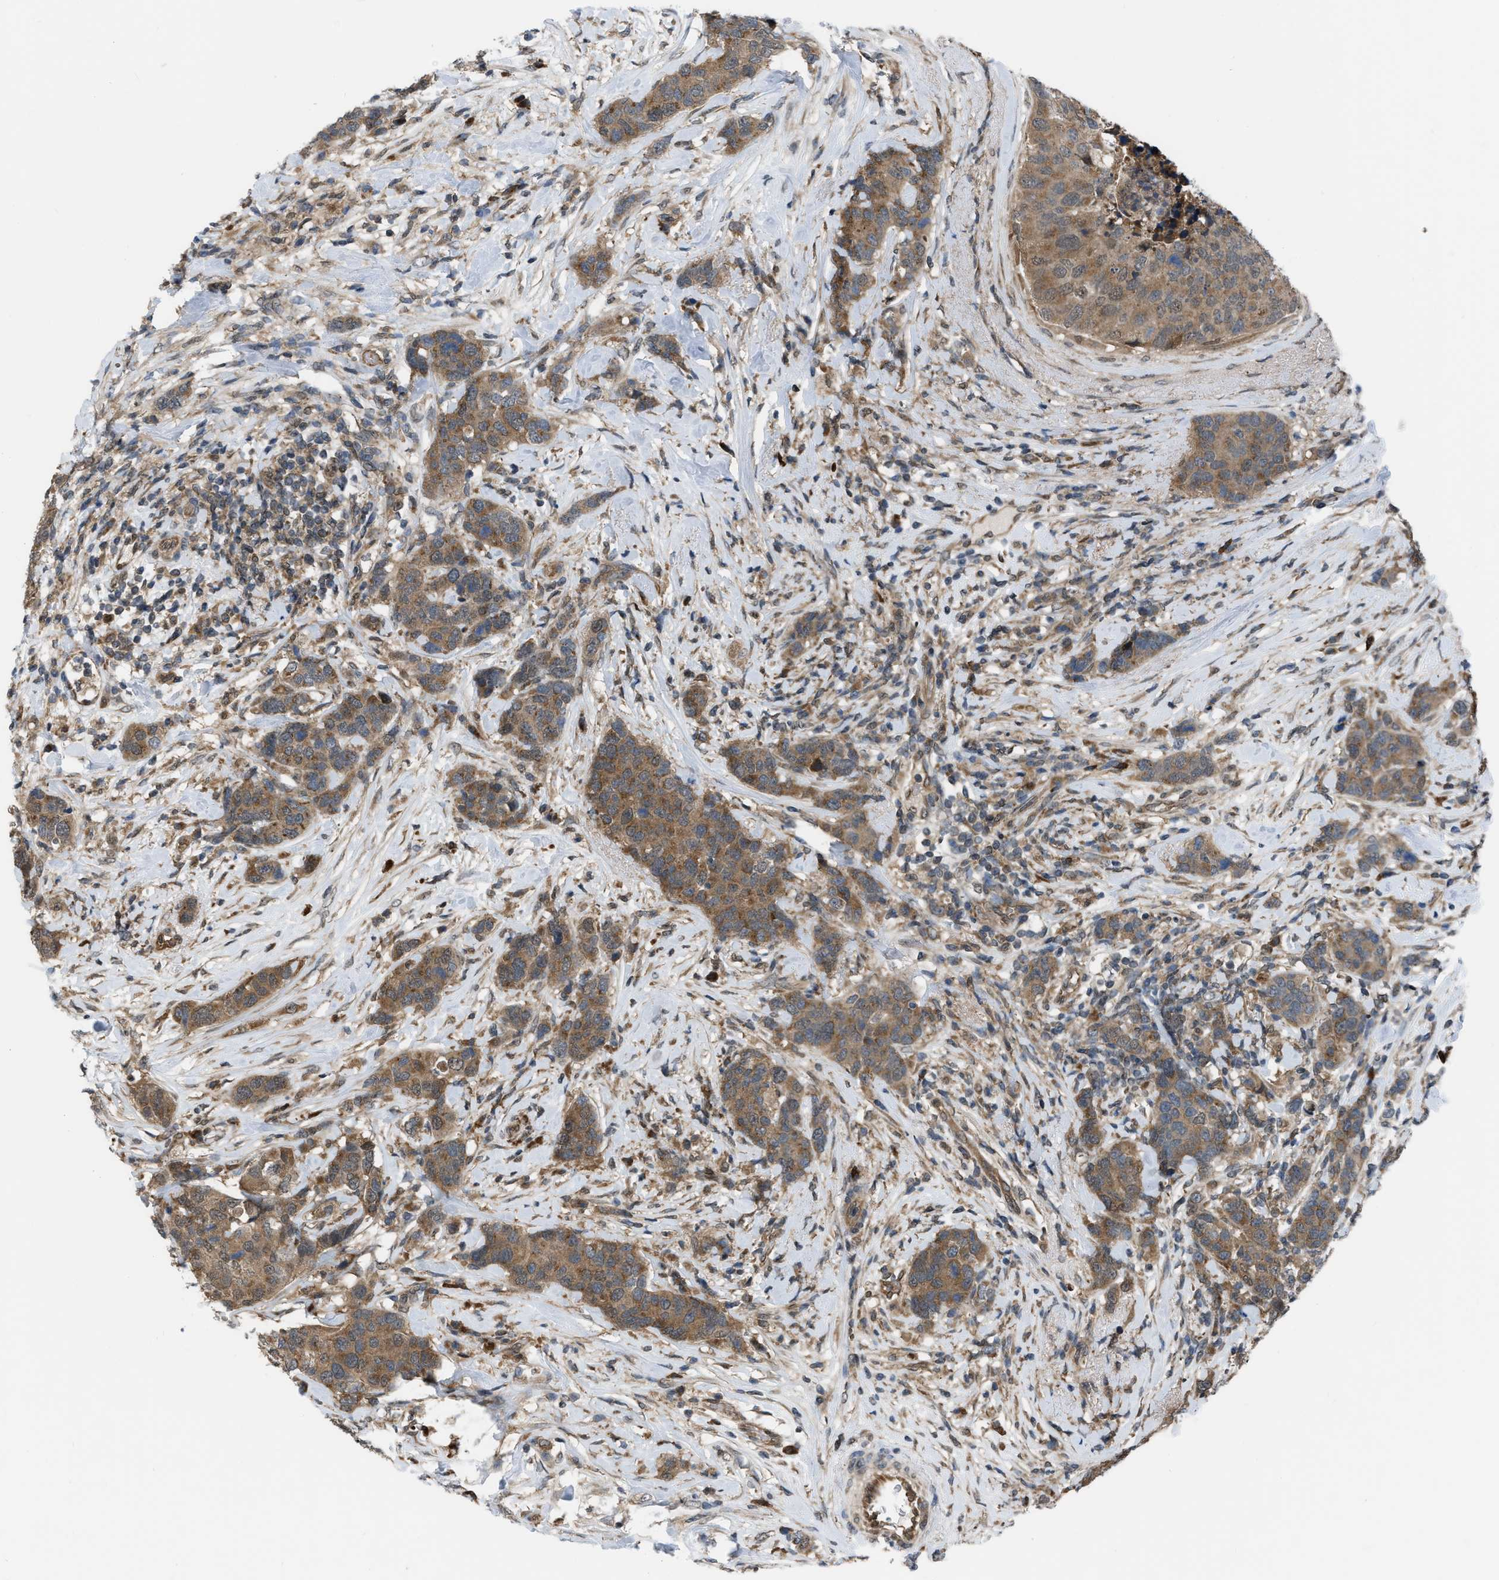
{"staining": {"intensity": "moderate", "quantity": ">75%", "location": "cytoplasmic/membranous"}, "tissue": "breast cancer", "cell_type": "Tumor cells", "image_type": "cancer", "snomed": [{"axis": "morphology", "description": "Lobular carcinoma"}, {"axis": "topography", "description": "Breast"}], "caption": "A micrograph of breast cancer stained for a protein shows moderate cytoplasmic/membranous brown staining in tumor cells. Using DAB (brown) and hematoxylin (blue) stains, captured at high magnification using brightfield microscopy.", "gene": "BCL7C", "patient": {"sex": "female", "age": 59}}